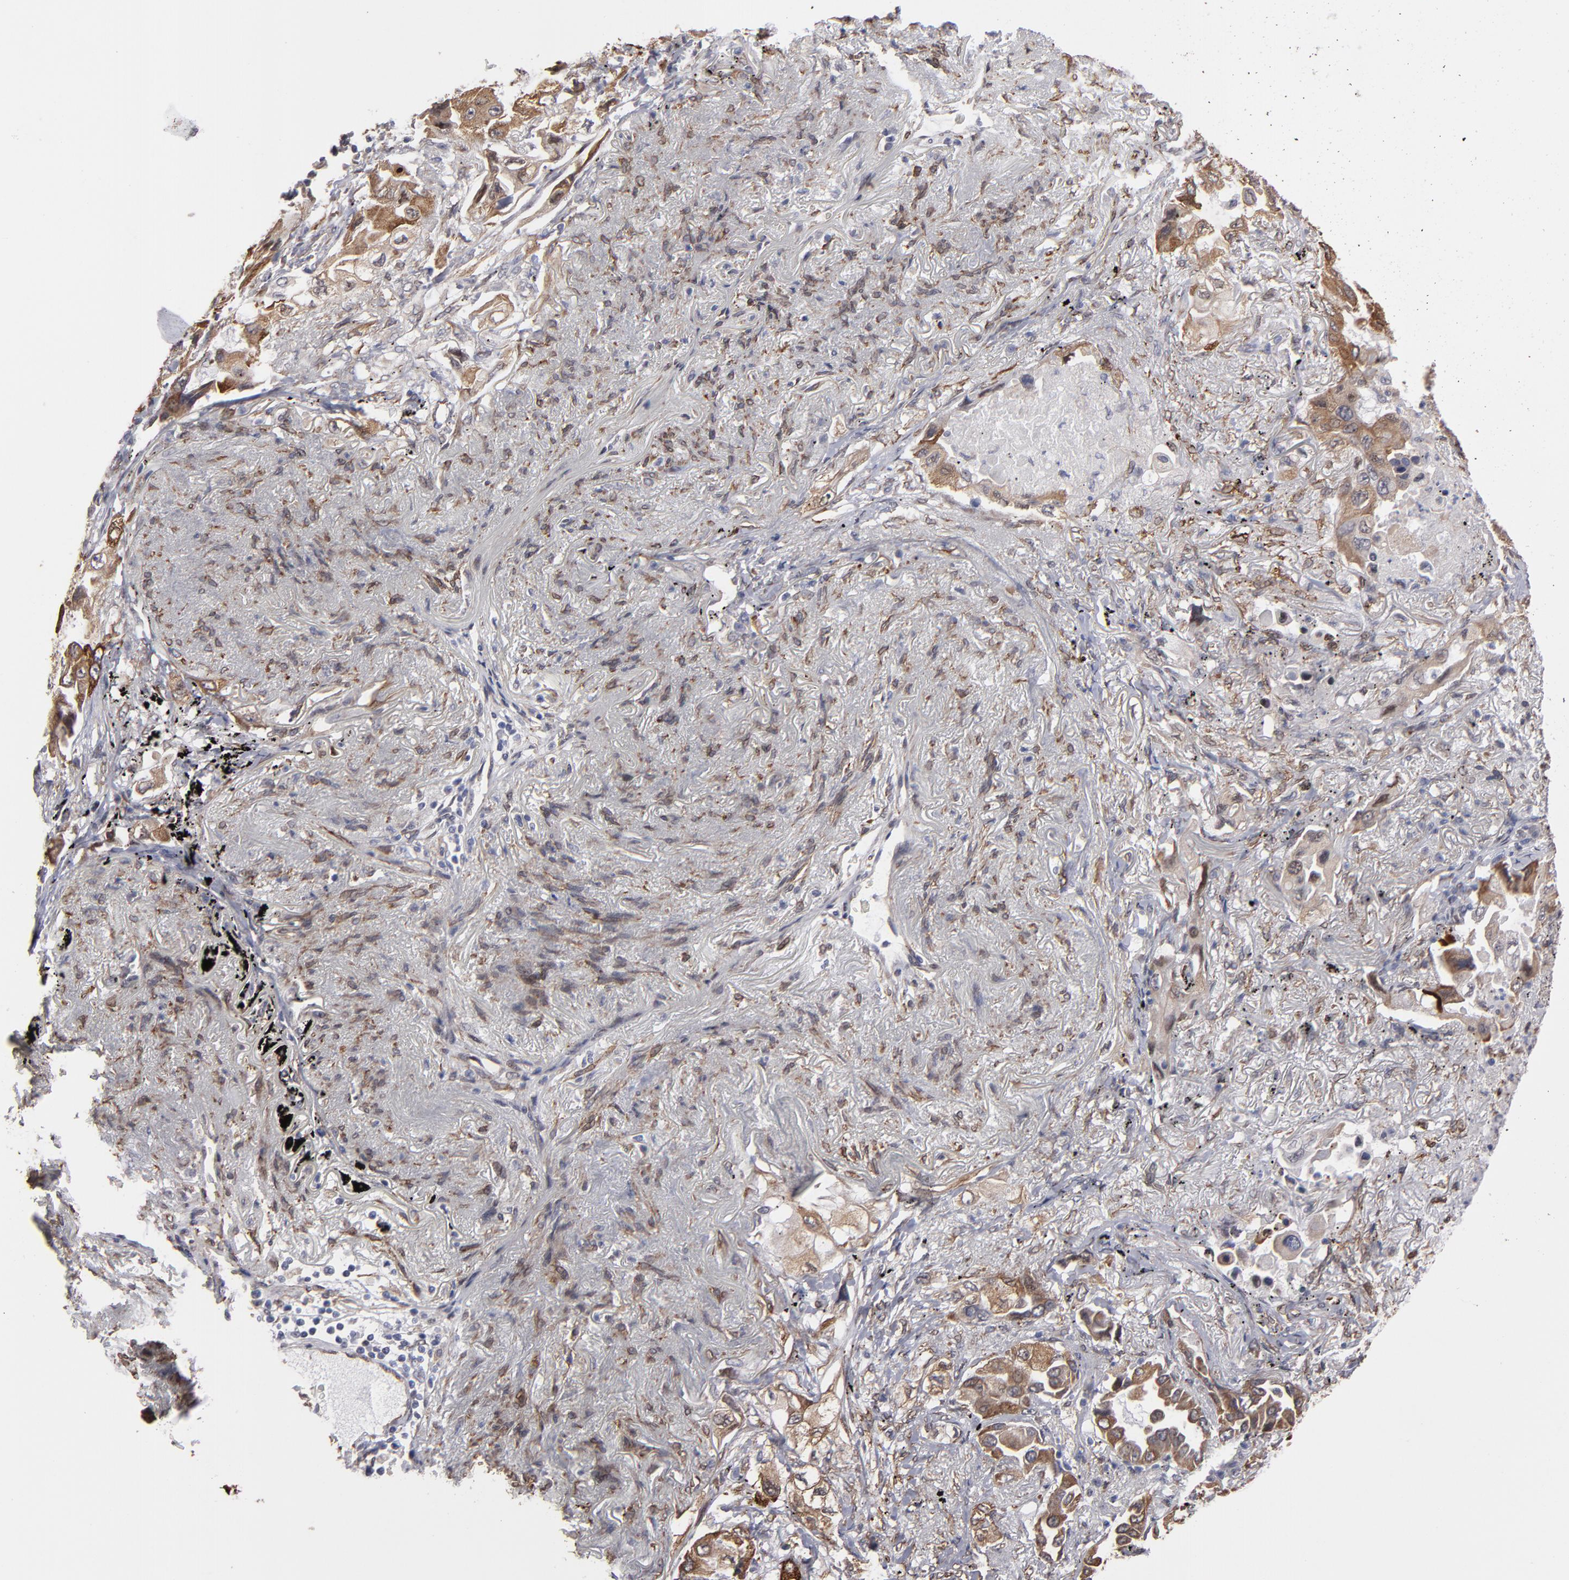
{"staining": {"intensity": "moderate", "quantity": "25%-75%", "location": "cytoplasmic/membranous"}, "tissue": "lung cancer", "cell_type": "Tumor cells", "image_type": "cancer", "snomed": [{"axis": "morphology", "description": "Adenocarcinoma, NOS"}, {"axis": "topography", "description": "Lung"}], "caption": "Immunohistochemistry image of human lung adenocarcinoma stained for a protein (brown), which exhibits medium levels of moderate cytoplasmic/membranous expression in approximately 25%-75% of tumor cells.", "gene": "PGRMC1", "patient": {"sex": "female", "age": 65}}